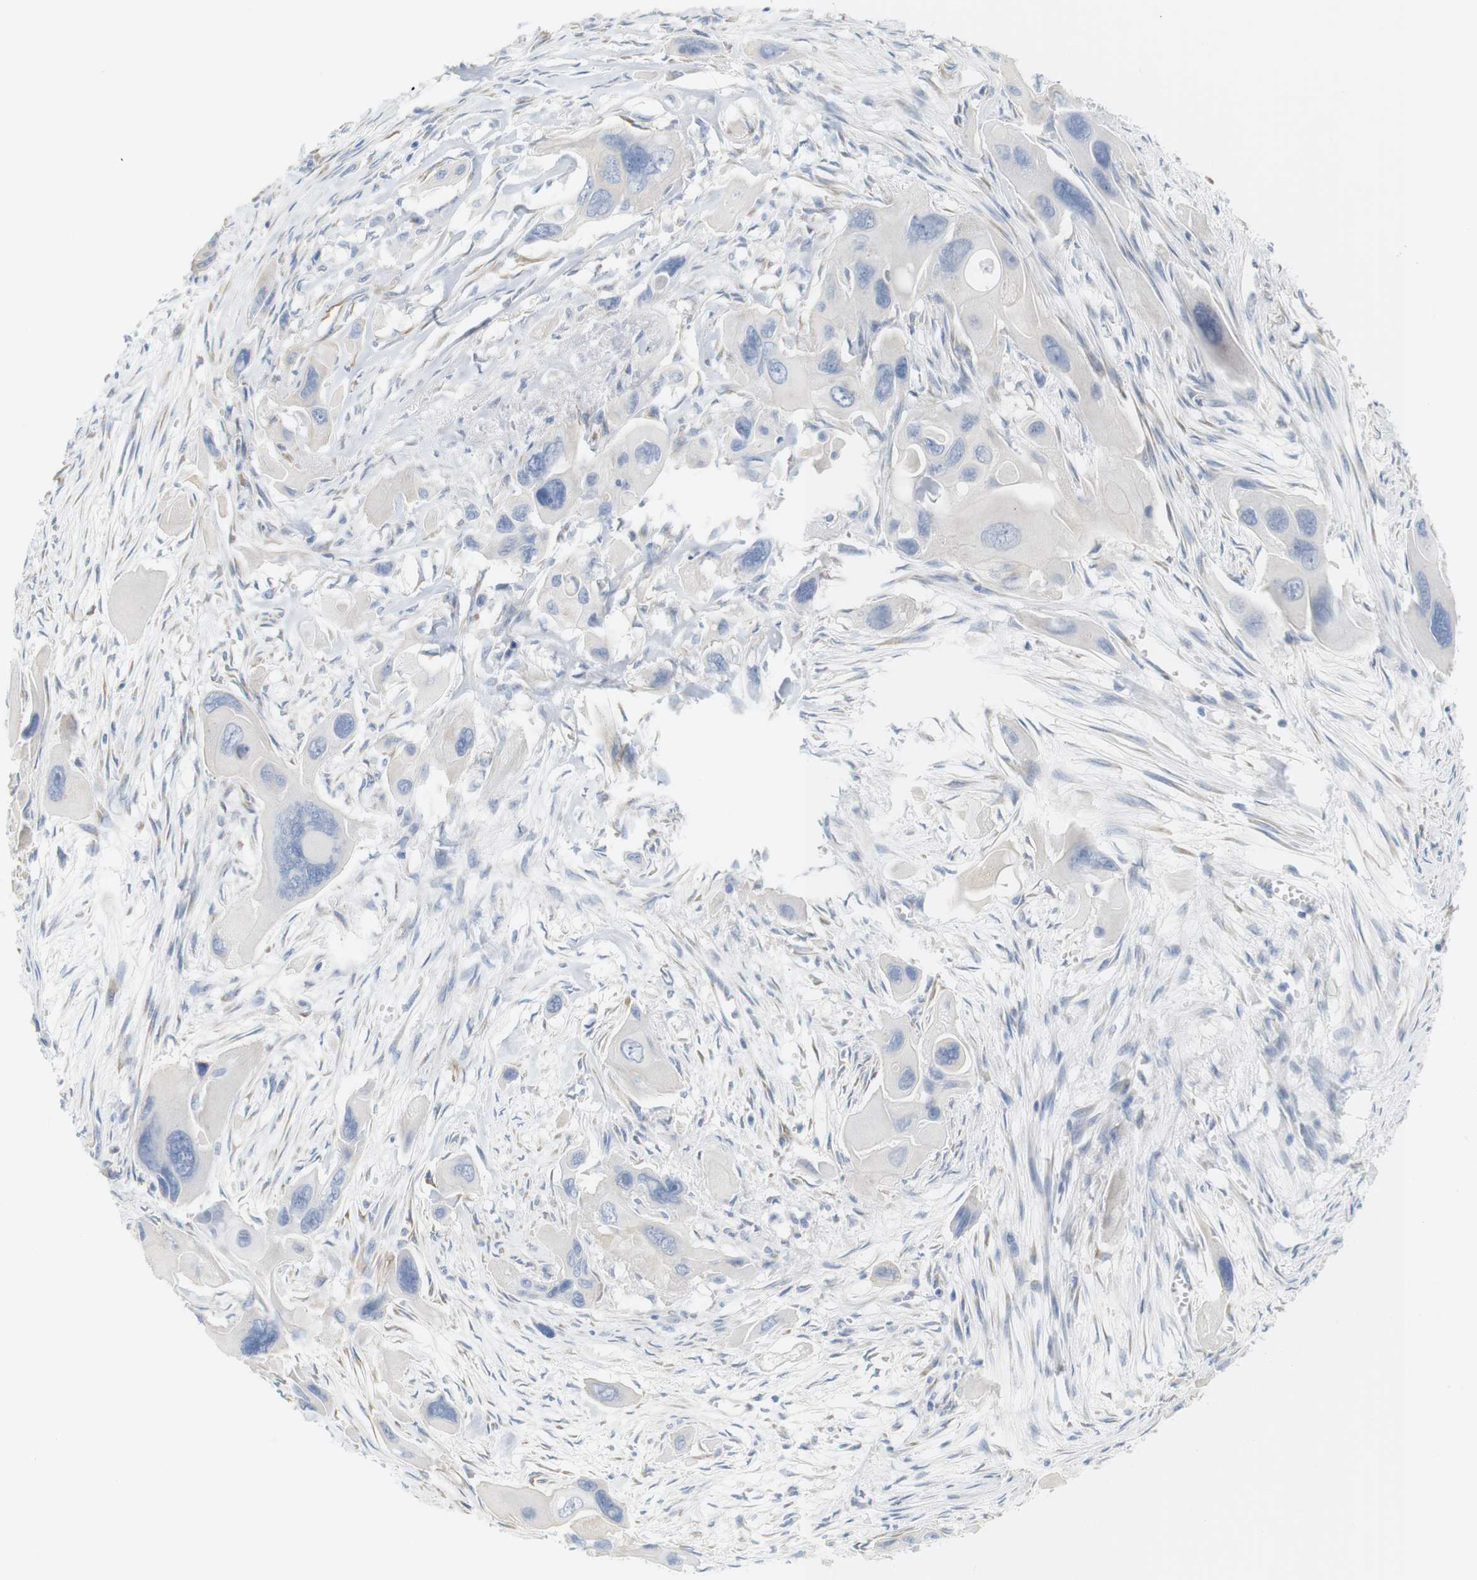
{"staining": {"intensity": "negative", "quantity": "none", "location": "none"}, "tissue": "pancreatic cancer", "cell_type": "Tumor cells", "image_type": "cancer", "snomed": [{"axis": "morphology", "description": "Adenocarcinoma, NOS"}, {"axis": "topography", "description": "Pancreas"}], "caption": "The photomicrograph displays no significant positivity in tumor cells of pancreatic cancer.", "gene": "RGS9", "patient": {"sex": "male", "age": 73}}